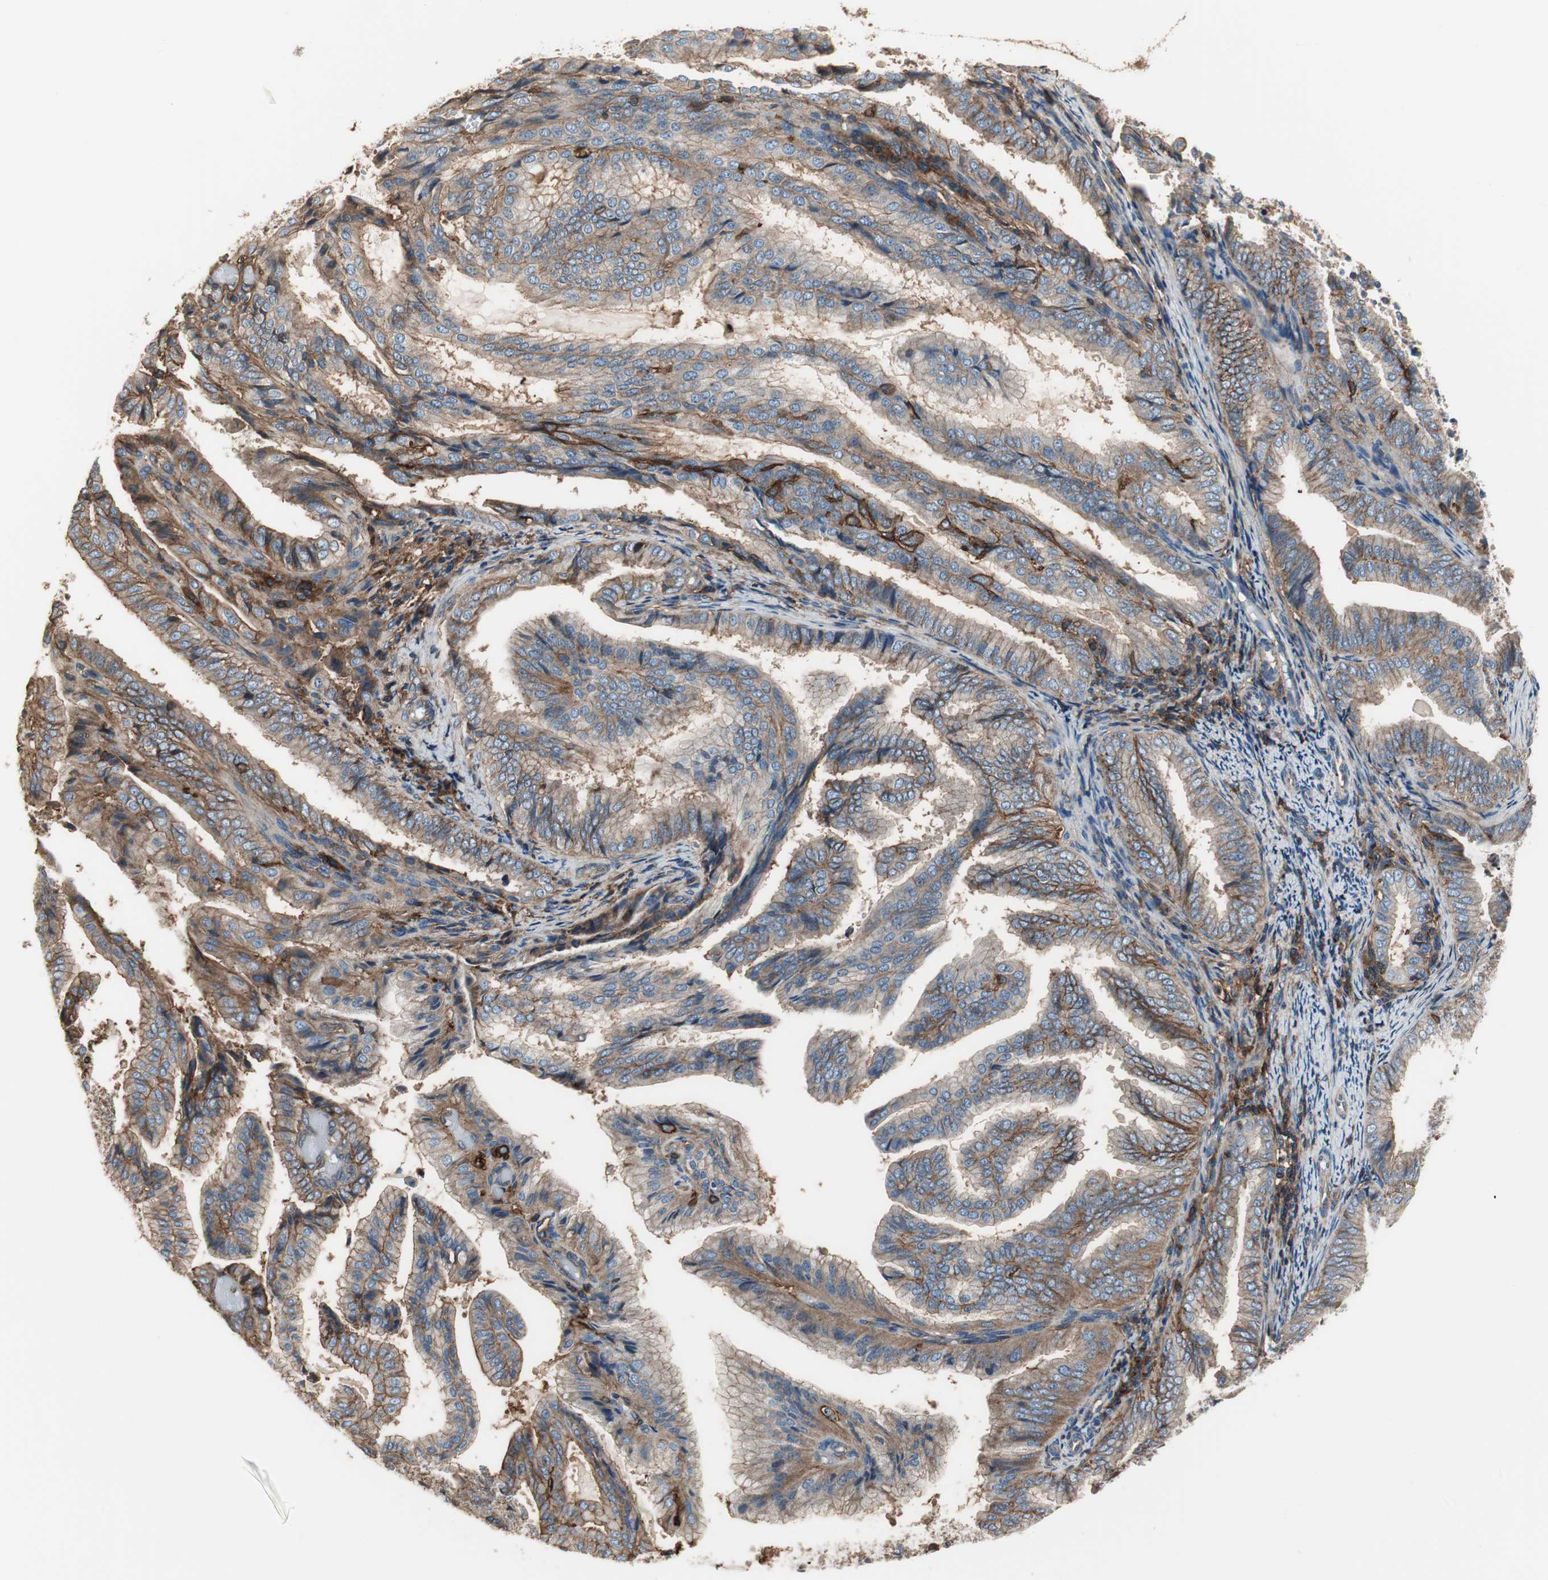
{"staining": {"intensity": "moderate", "quantity": "25%-75%", "location": "cytoplasmic/membranous"}, "tissue": "endometrial cancer", "cell_type": "Tumor cells", "image_type": "cancer", "snomed": [{"axis": "morphology", "description": "Adenocarcinoma, NOS"}, {"axis": "topography", "description": "Endometrium"}], "caption": "Protein staining of adenocarcinoma (endometrial) tissue reveals moderate cytoplasmic/membranous expression in approximately 25%-75% of tumor cells. Ihc stains the protein of interest in brown and the nuclei are stained blue.", "gene": "IL1RL1", "patient": {"sex": "female", "age": 58}}